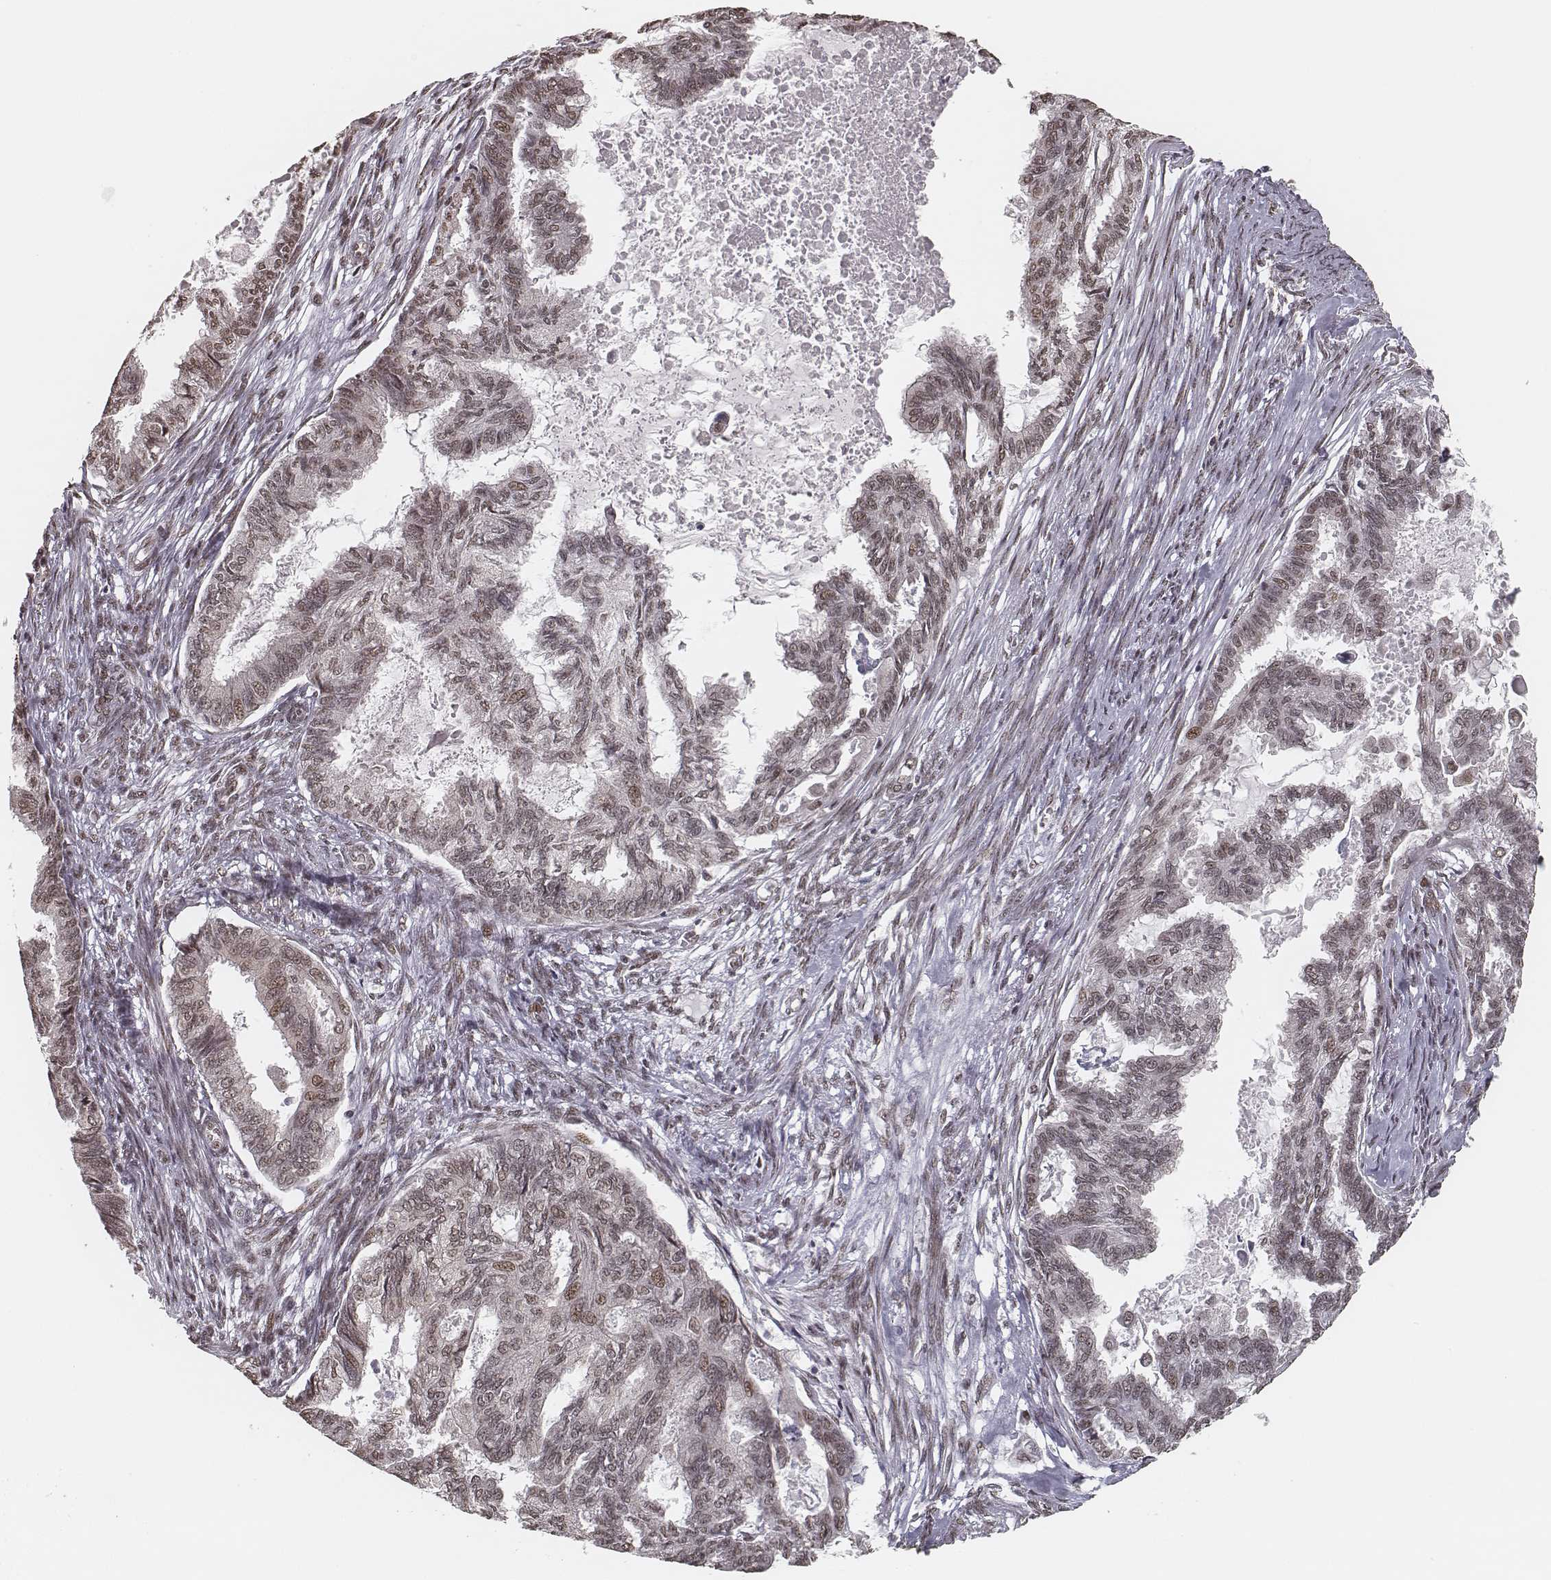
{"staining": {"intensity": "weak", "quantity": ">75%", "location": "nuclear"}, "tissue": "endometrial cancer", "cell_type": "Tumor cells", "image_type": "cancer", "snomed": [{"axis": "morphology", "description": "Adenocarcinoma, NOS"}, {"axis": "topography", "description": "Endometrium"}], "caption": "Tumor cells exhibit weak nuclear expression in approximately >75% of cells in adenocarcinoma (endometrial).", "gene": "HMGA2", "patient": {"sex": "female", "age": 86}}